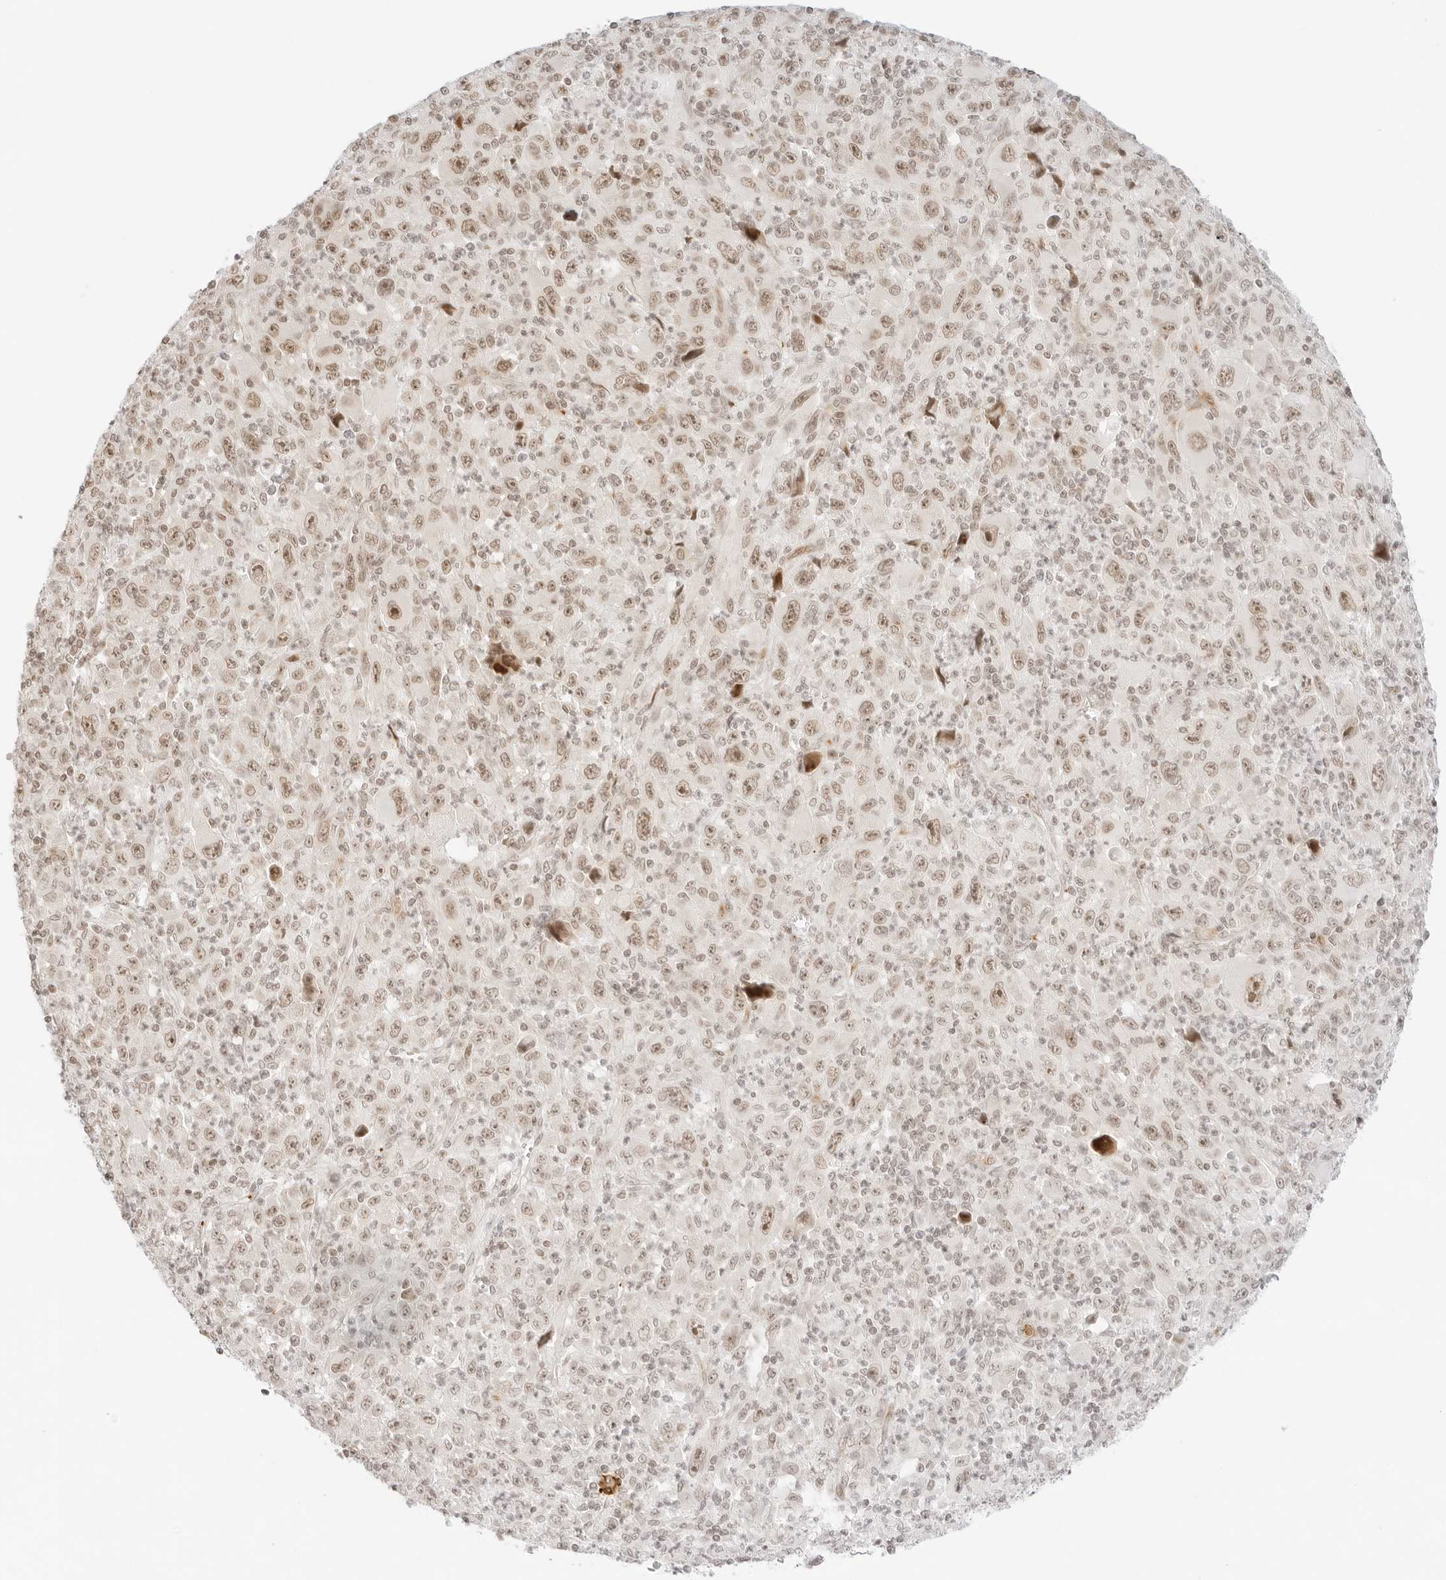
{"staining": {"intensity": "weak", "quantity": ">75%", "location": "nuclear"}, "tissue": "melanoma", "cell_type": "Tumor cells", "image_type": "cancer", "snomed": [{"axis": "morphology", "description": "Malignant melanoma, Metastatic site"}, {"axis": "topography", "description": "Skin"}], "caption": "Approximately >75% of tumor cells in human melanoma display weak nuclear protein positivity as visualized by brown immunohistochemical staining.", "gene": "GNAS", "patient": {"sex": "female", "age": 56}}